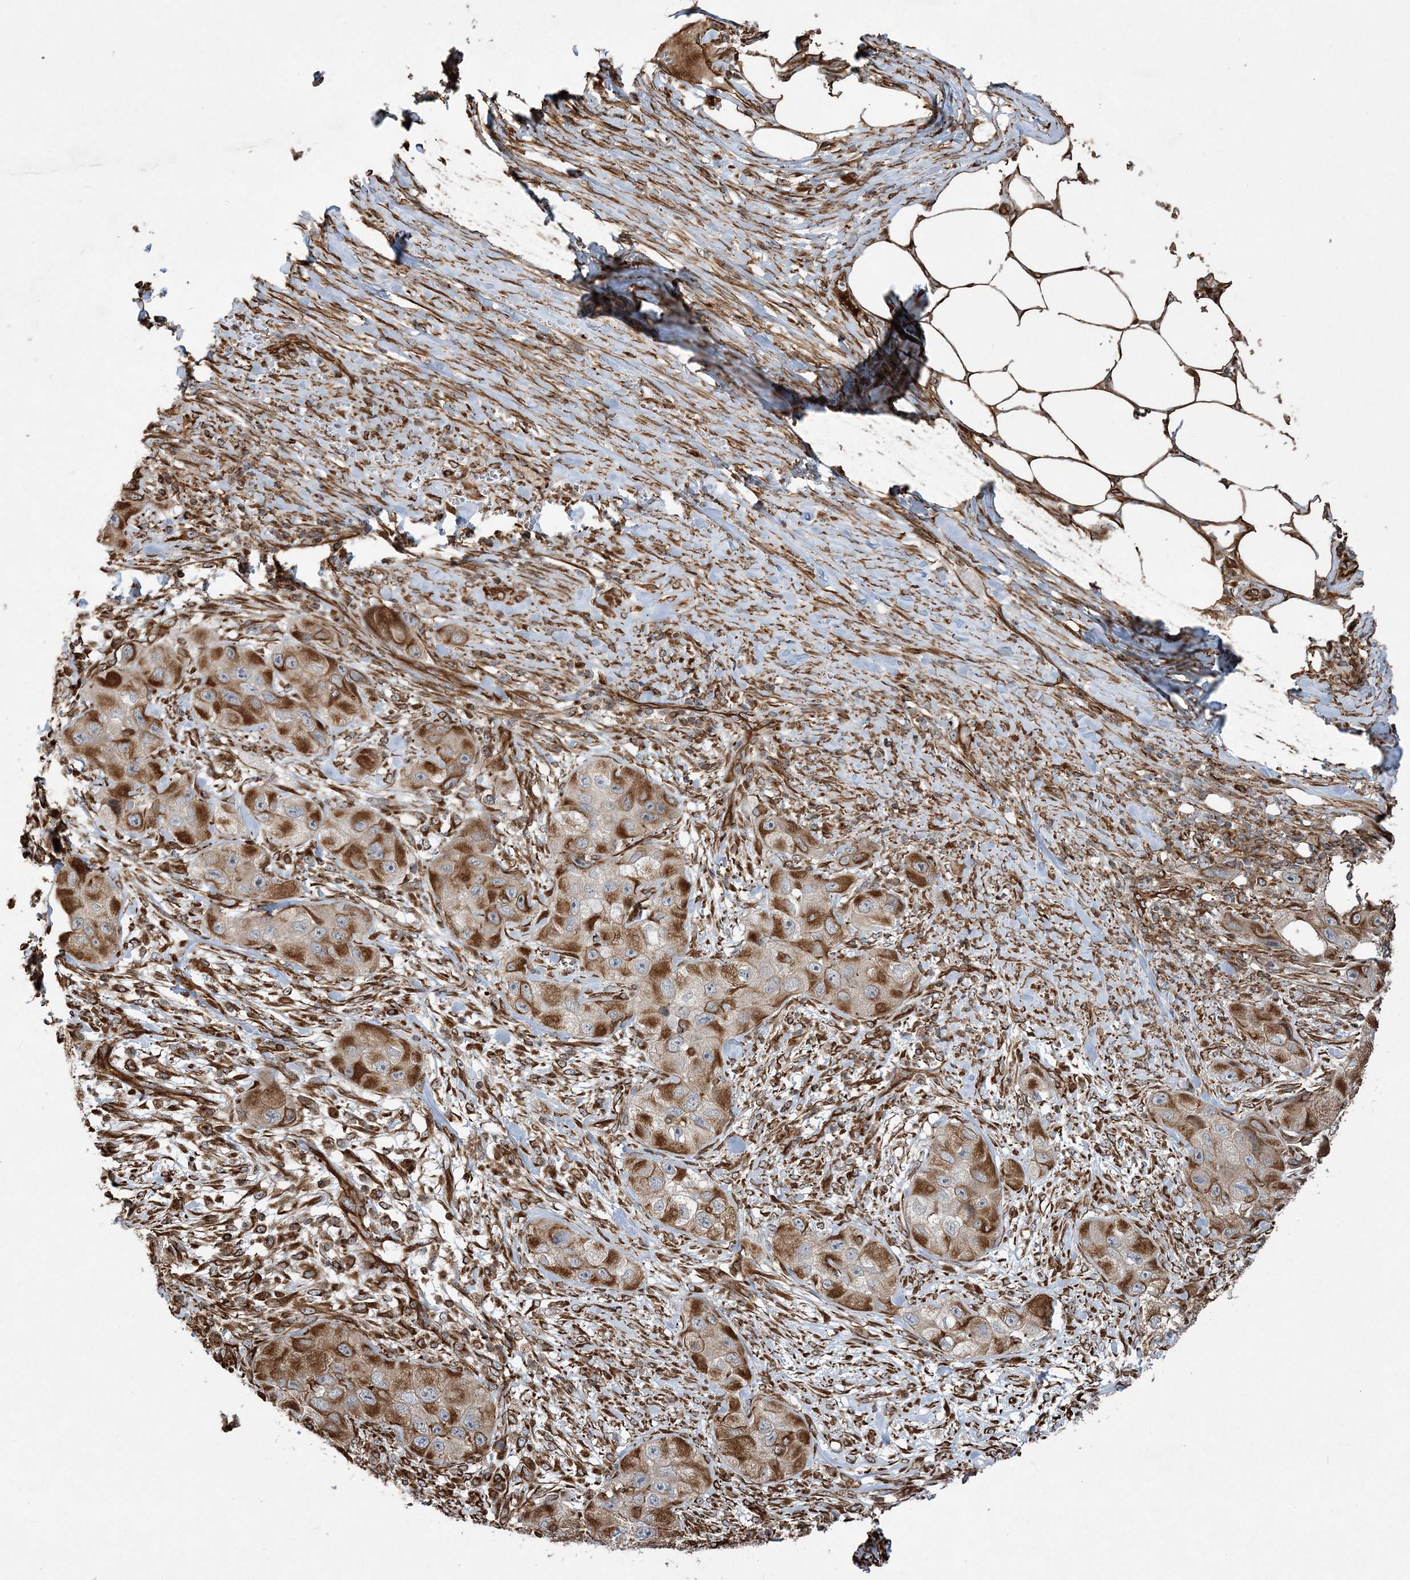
{"staining": {"intensity": "moderate", "quantity": ">75%", "location": "cytoplasmic/membranous"}, "tissue": "skin cancer", "cell_type": "Tumor cells", "image_type": "cancer", "snomed": [{"axis": "morphology", "description": "Squamous cell carcinoma, NOS"}, {"axis": "topography", "description": "Skin"}, {"axis": "topography", "description": "Subcutis"}], "caption": "Brown immunohistochemical staining in human skin squamous cell carcinoma exhibits moderate cytoplasmic/membranous positivity in about >75% of tumor cells.", "gene": "FAM114A2", "patient": {"sex": "male", "age": 73}}